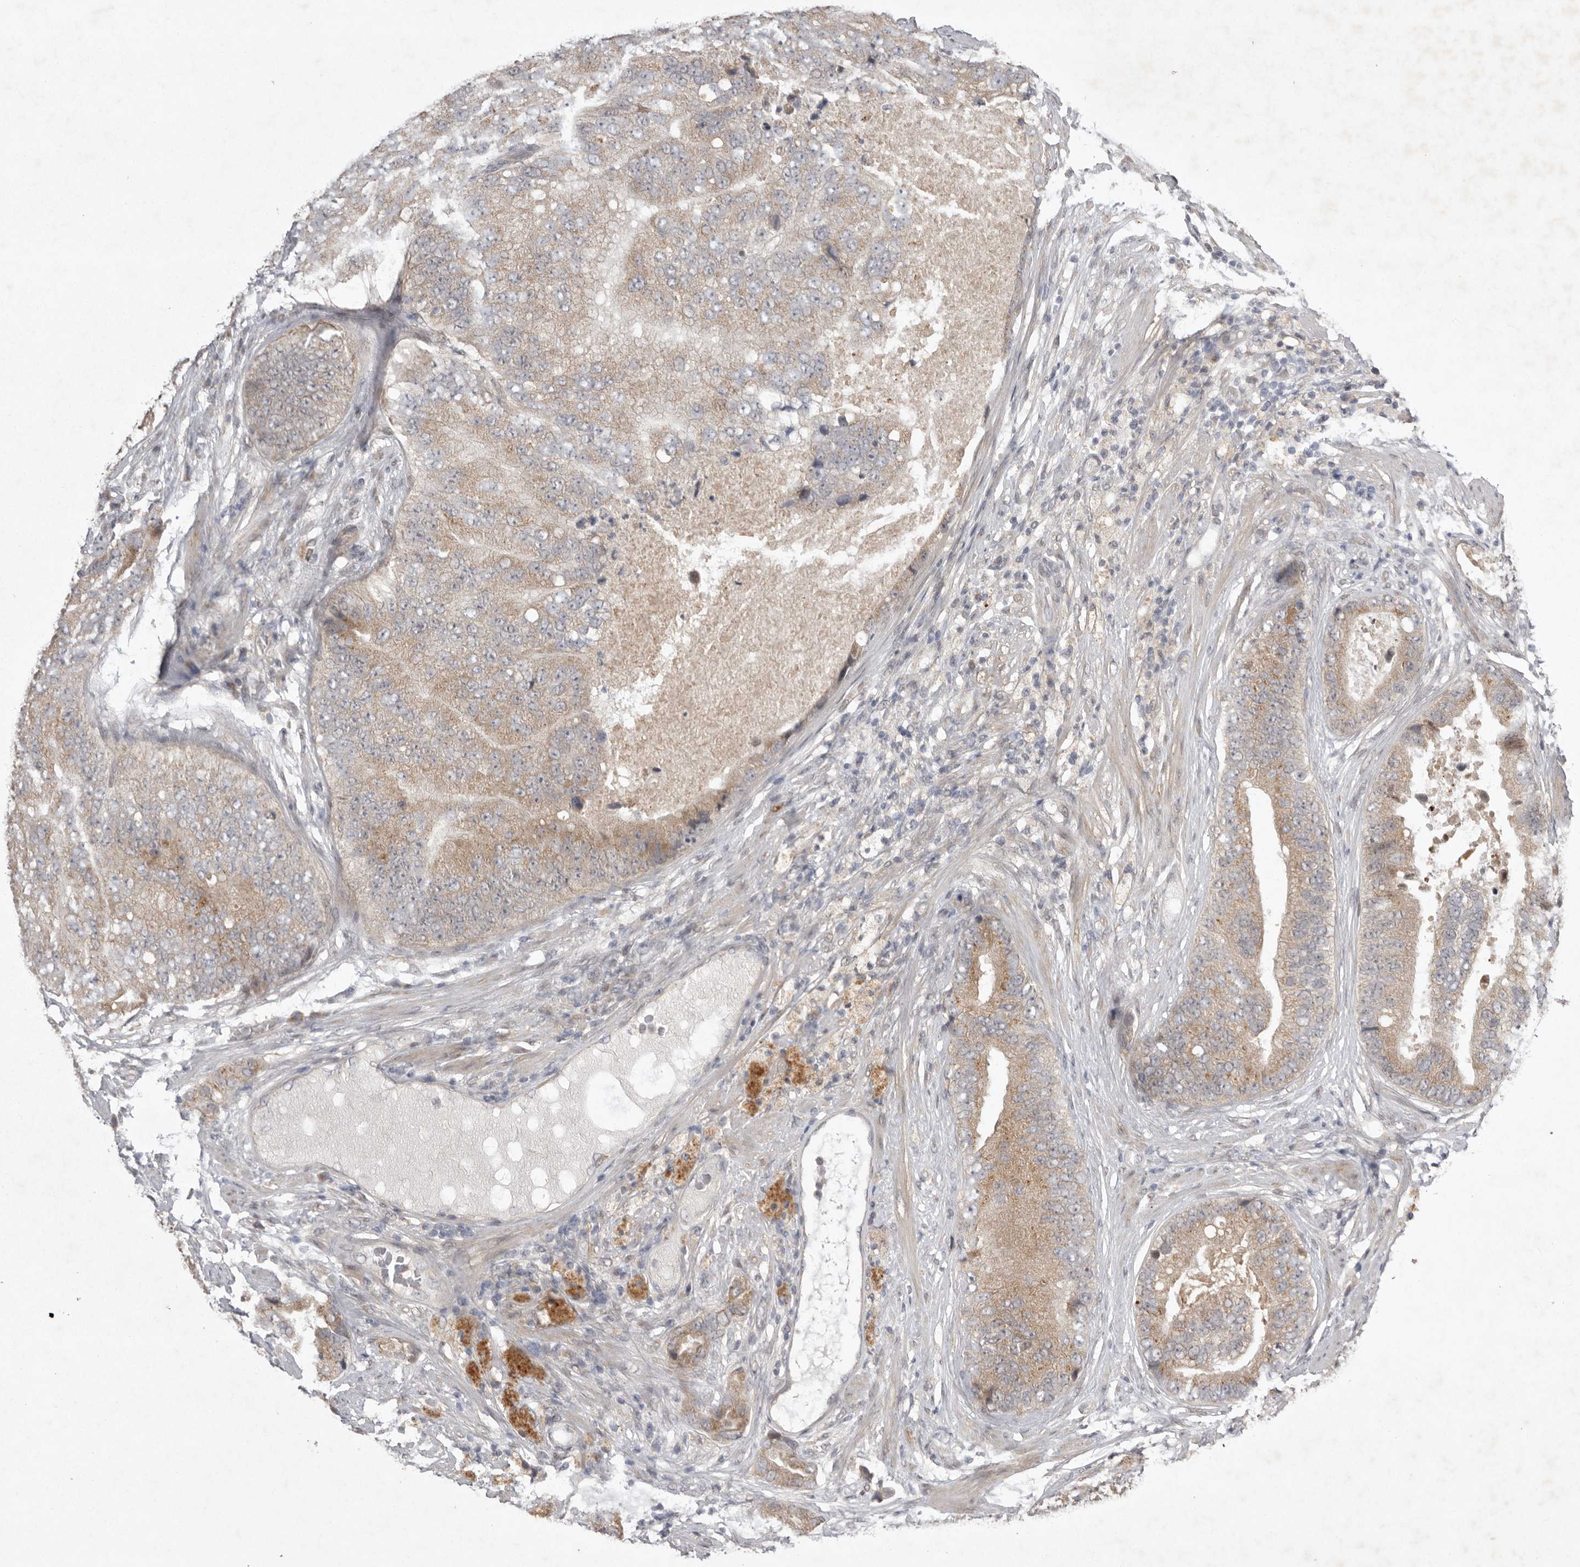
{"staining": {"intensity": "moderate", "quantity": ">75%", "location": "cytoplasmic/membranous"}, "tissue": "prostate cancer", "cell_type": "Tumor cells", "image_type": "cancer", "snomed": [{"axis": "morphology", "description": "Adenocarcinoma, High grade"}, {"axis": "topography", "description": "Prostate"}], "caption": "Protein staining of prostate adenocarcinoma (high-grade) tissue demonstrates moderate cytoplasmic/membranous expression in about >75% of tumor cells.", "gene": "NSUN4", "patient": {"sex": "male", "age": 70}}